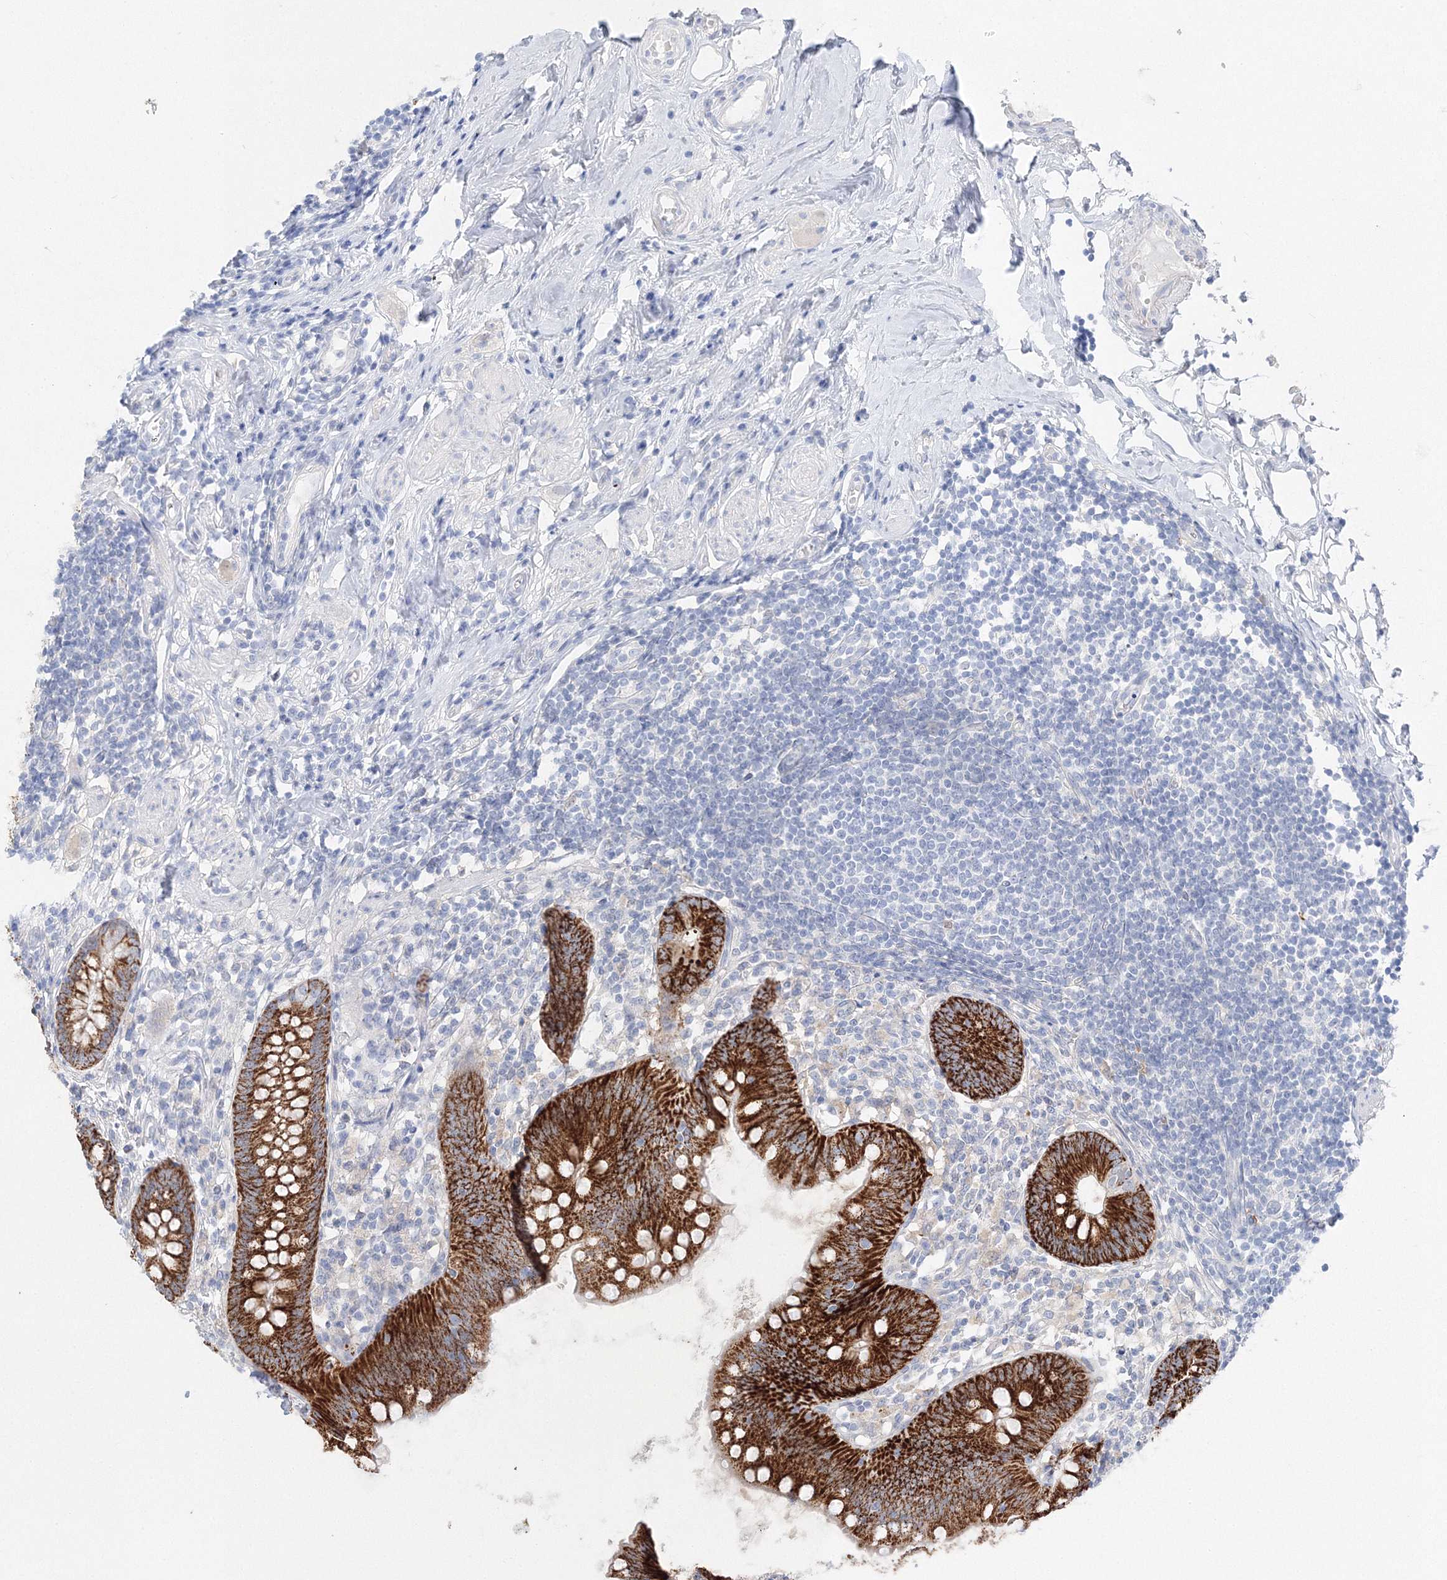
{"staining": {"intensity": "strong", "quantity": "25%-75%", "location": "cytoplasmic/membranous"}, "tissue": "appendix", "cell_type": "Glandular cells", "image_type": "normal", "snomed": [{"axis": "morphology", "description": "Normal tissue, NOS"}, {"axis": "topography", "description": "Appendix"}], "caption": "This micrograph demonstrates immunohistochemistry staining of benign human appendix, with high strong cytoplasmic/membranous staining in approximately 25%-75% of glandular cells.", "gene": "HMGCS1", "patient": {"sex": "female", "age": 62}}